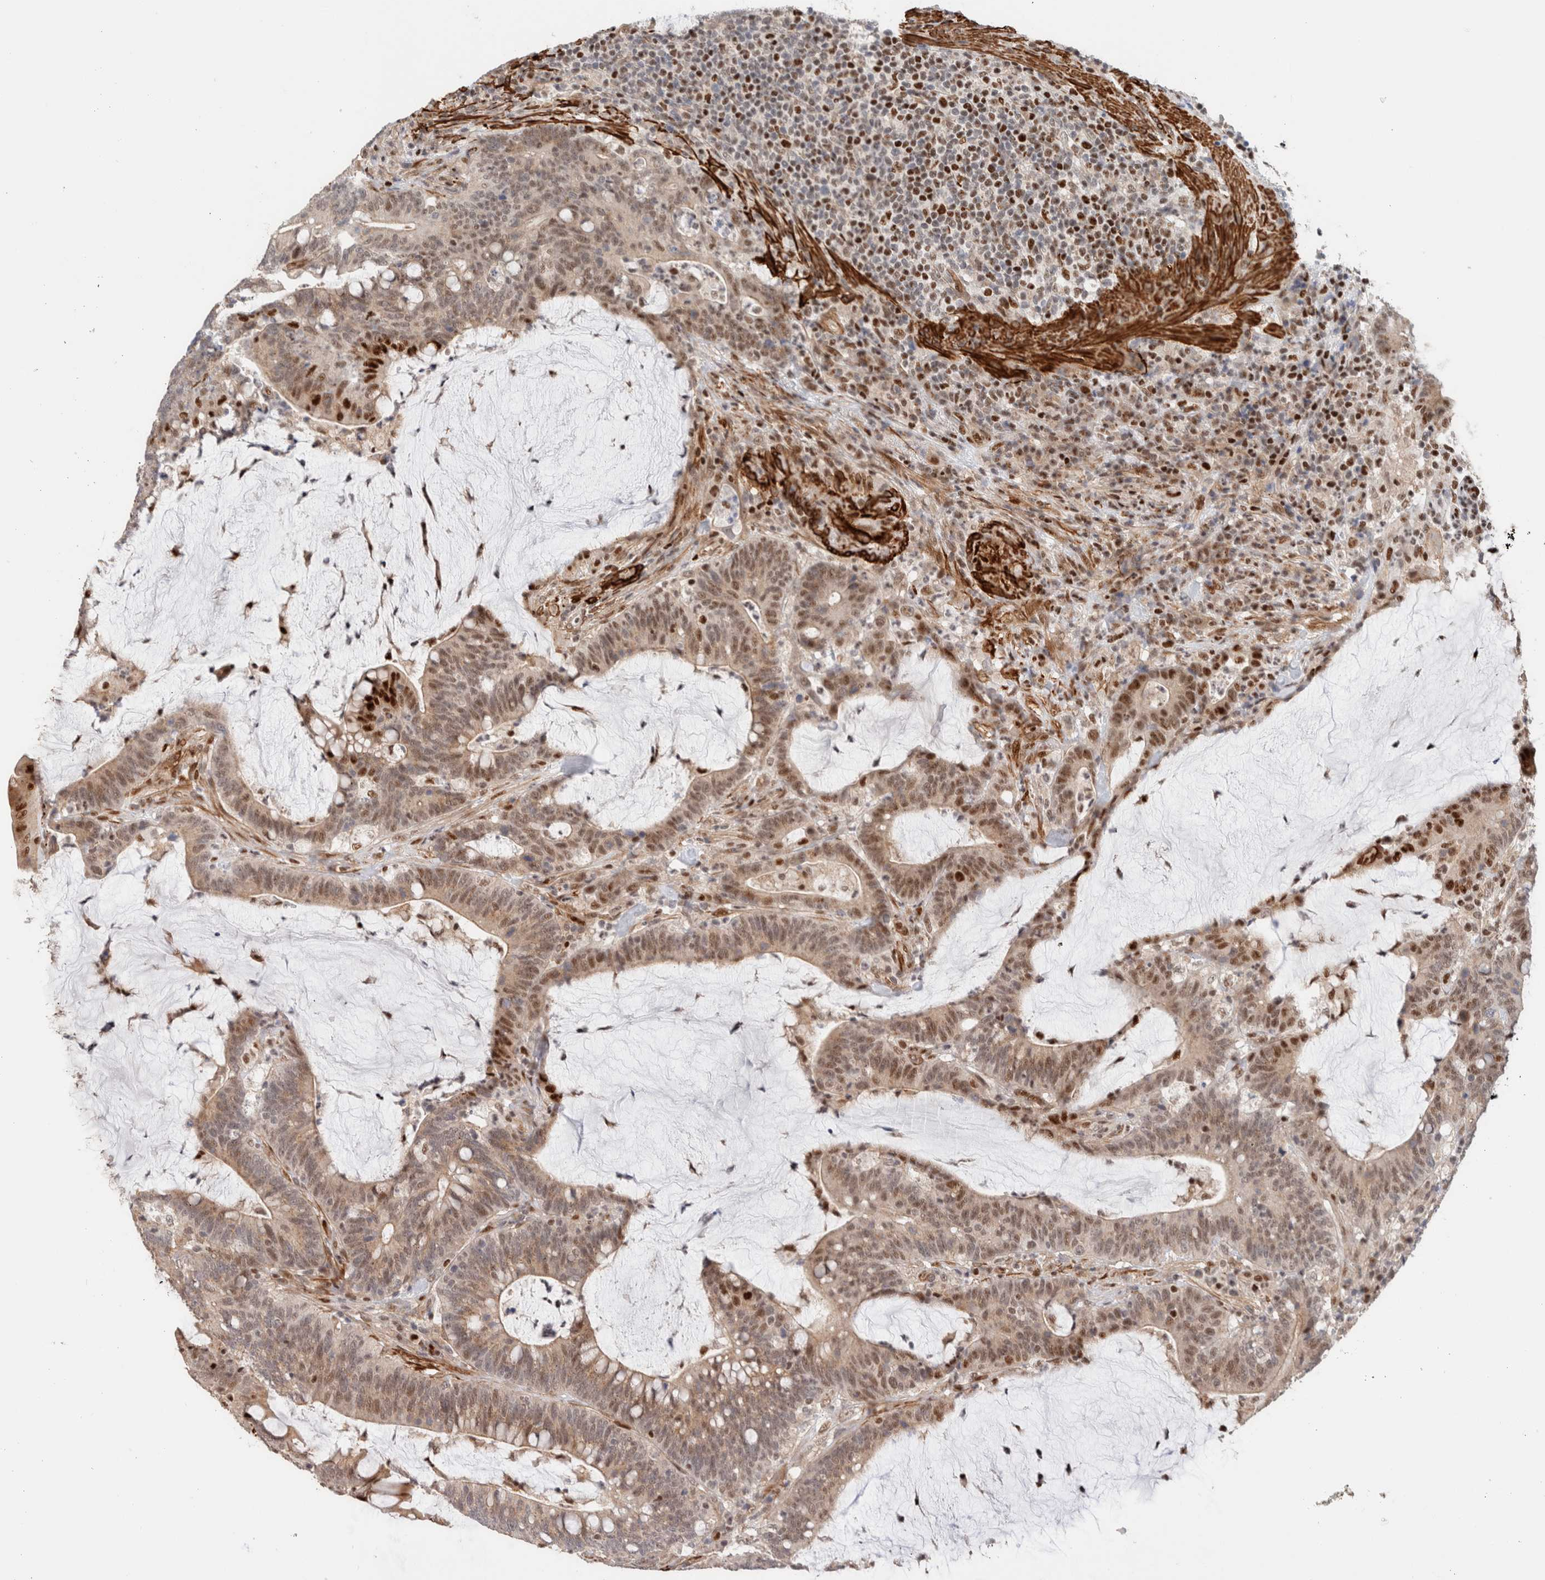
{"staining": {"intensity": "strong", "quantity": "25%-75%", "location": "cytoplasmic/membranous,nuclear"}, "tissue": "colorectal cancer", "cell_type": "Tumor cells", "image_type": "cancer", "snomed": [{"axis": "morphology", "description": "Adenocarcinoma, NOS"}, {"axis": "topography", "description": "Colon"}], "caption": "A high-resolution micrograph shows IHC staining of adenocarcinoma (colorectal), which reveals strong cytoplasmic/membranous and nuclear staining in about 25%-75% of tumor cells.", "gene": "ID3", "patient": {"sex": "female", "age": 66}}